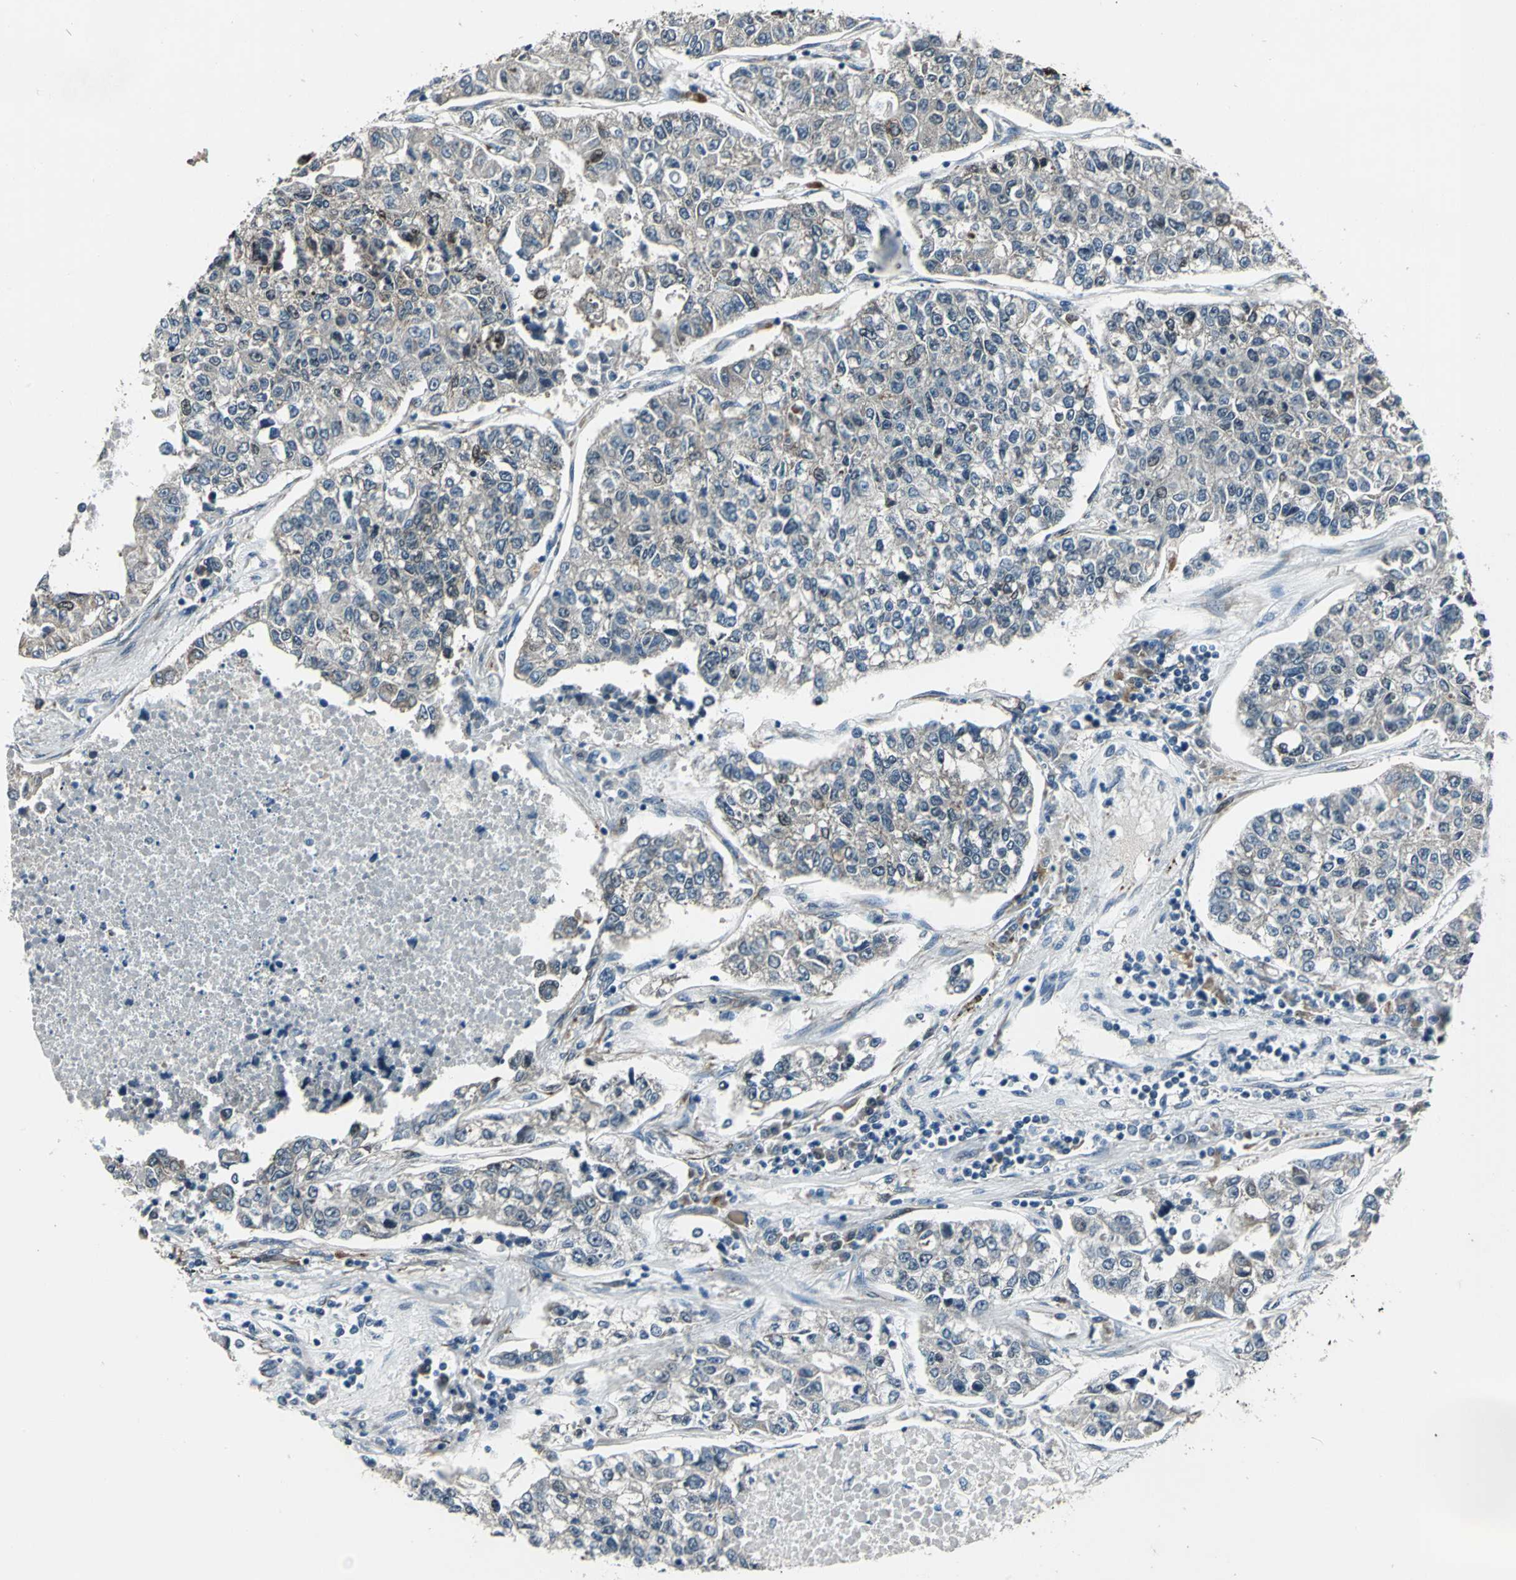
{"staining": {"intensity": "weak", "quantity": "25%-75%", "location": "cytoplasmic/membranous"}, "tissue": "lung cancer", "cell_type": "Tumor cells", "image_type": "cancer", "snomed": [{"axis": "morphology", "description": "Adenocarcinoma, NOS"}, {"axis": "topography", "description": "Lung"}], "caption": "IHC (DAB) staining of lung adenocarcinoma reveals weak cytoplasmic/membranous protein staining in approximately 25%-75% of tumor cells.", "gene": "EXD2", "patient": {"sex": "male", "age": 49}}